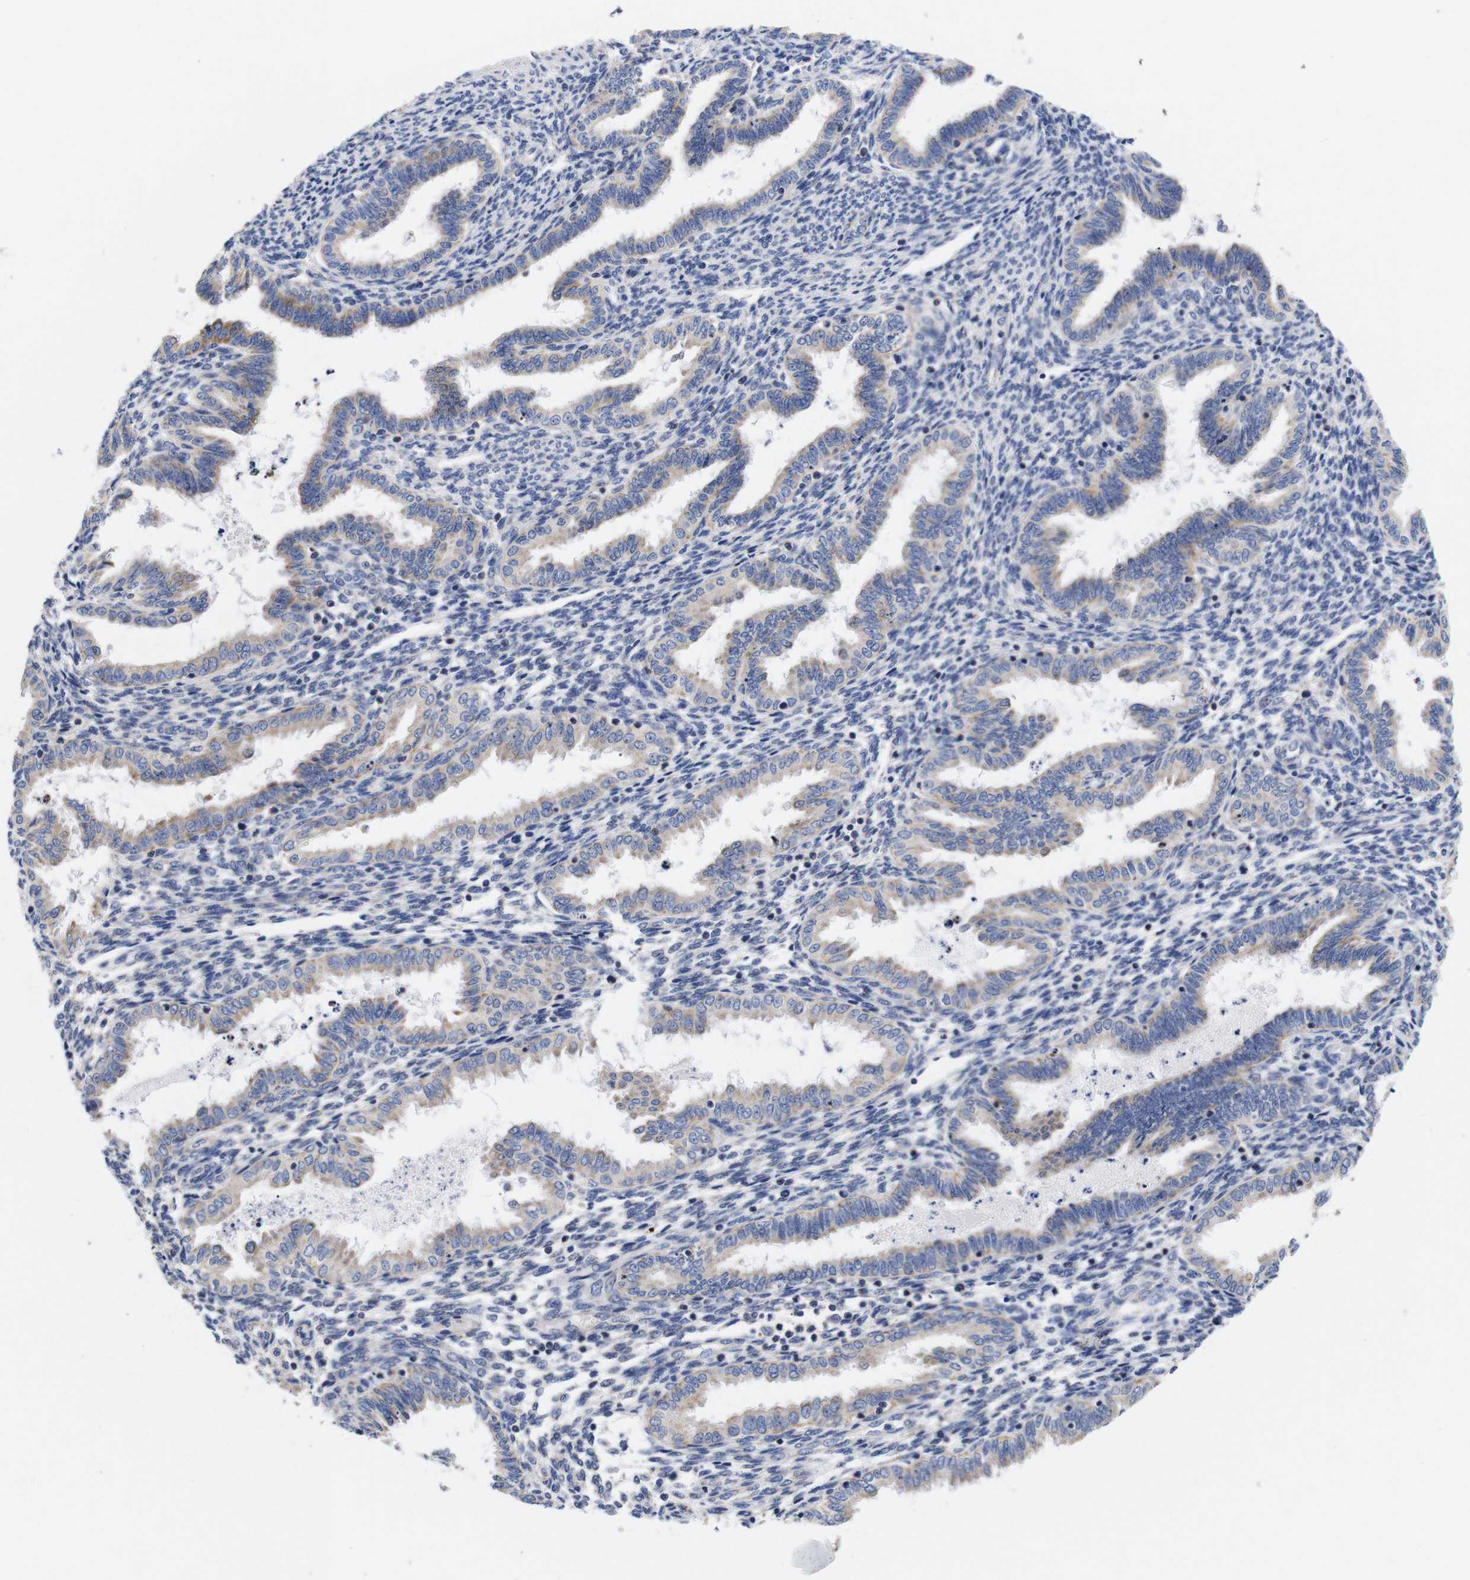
{"staining": {"intensity": "negative", "quantity": "none", "location": "none"}, "tissue": "endometrium", "cell_type": "Cells in endometrial stroma", "image_type": "normal", "snomed": [{"axis": "morphology", "description": "Normal tissue, NOS"}, {"axis": "topography", "description": "Endometrium"}], "caption": "The image displays no significant expression in cells in endometrial stroma of endometrium.", "gene": "OPN3", "patient": {"sex": "female", "age": 33}}